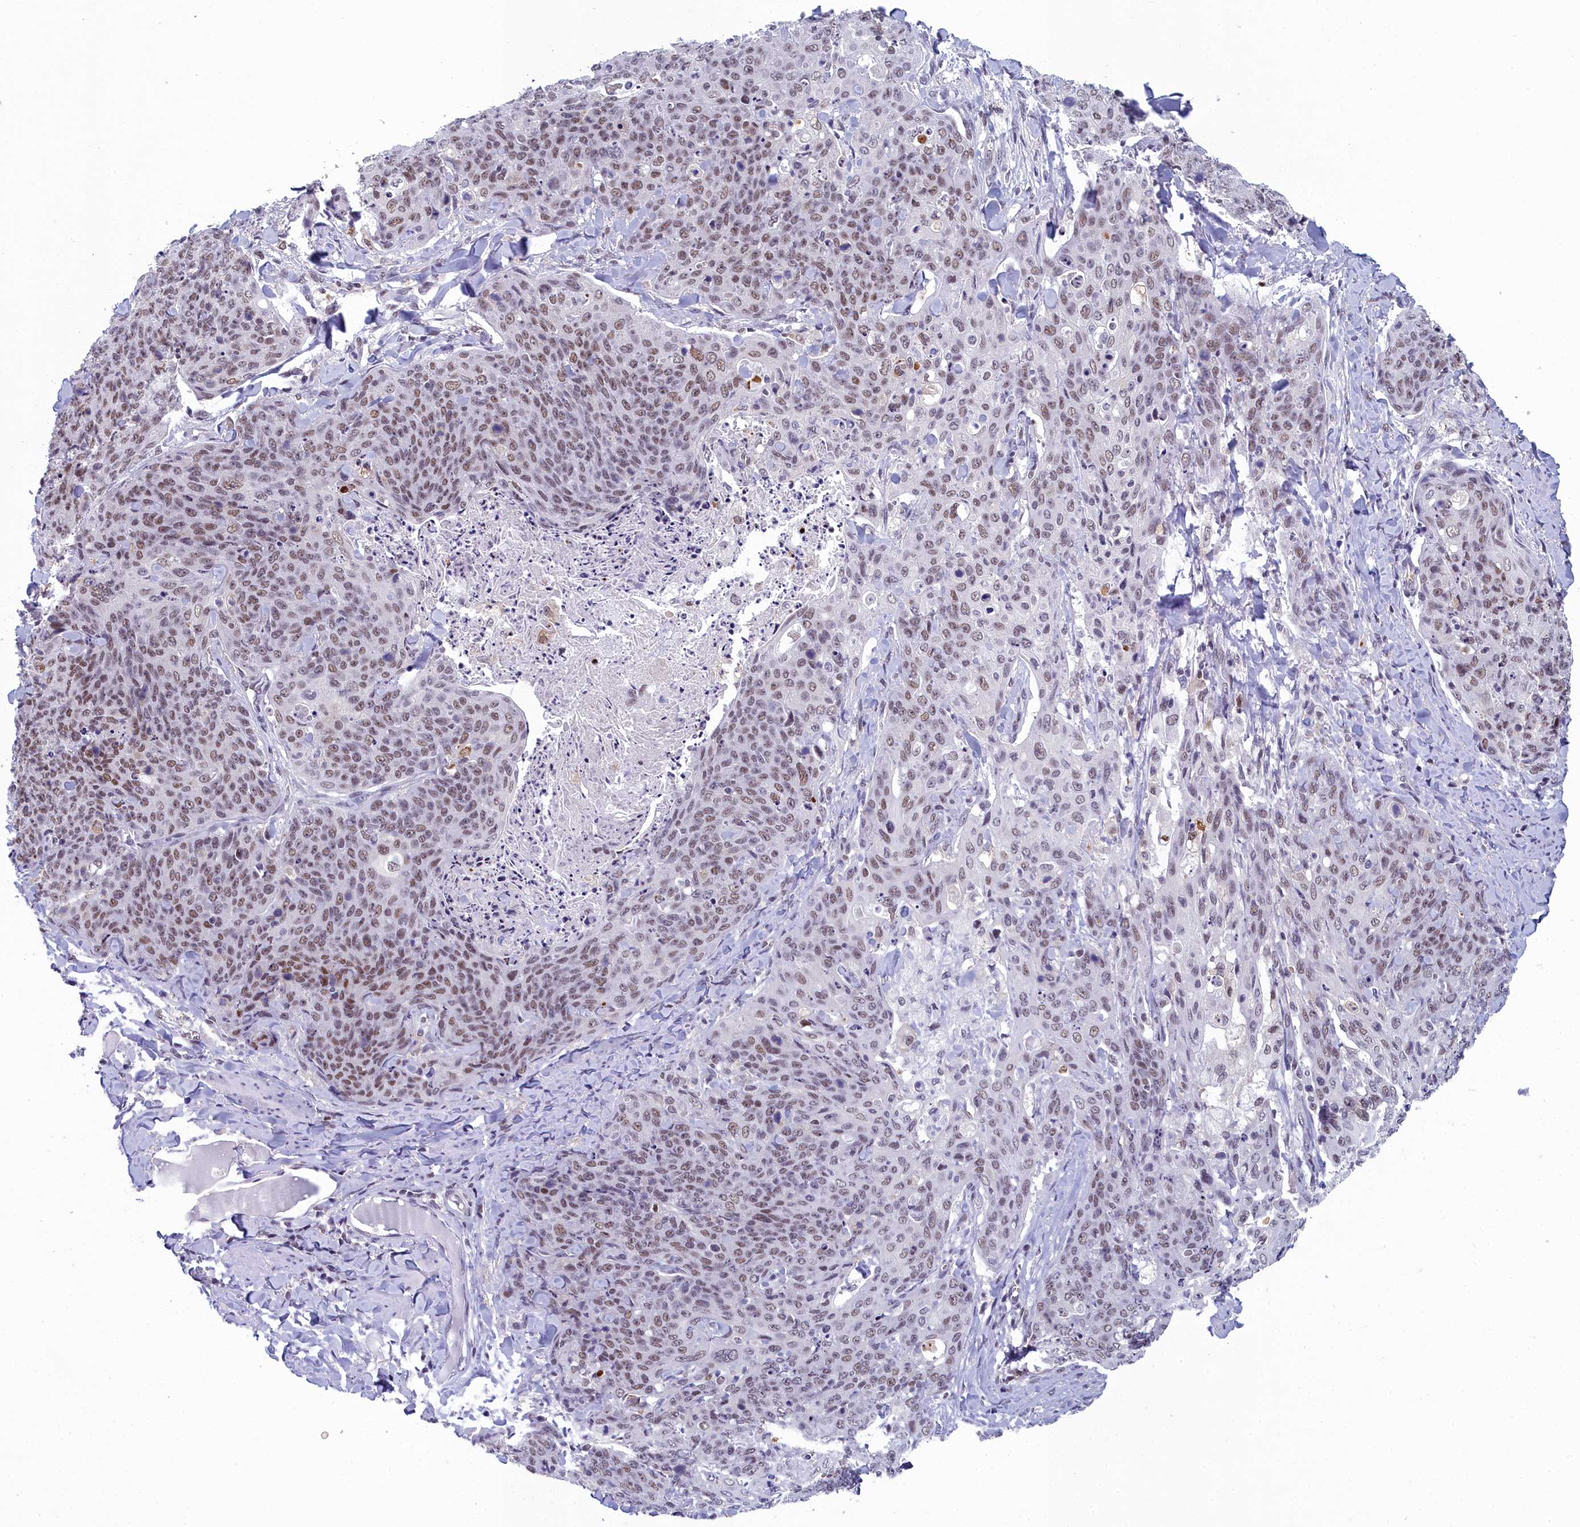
{"staining": {"intensity": "moderate", "quantity": ">75%", "location": "nuclear"}, "tissue": "skin cancer", "cell_type": "Tumor cells", "image_type": "cancer", "snomed": [{"axis": "morphology", "description": "Squamous cell carcinoma, NOS"}, {"axis": "topography", "description": "Skin"}, {"axis": "topography", "description": "Vulva"}], "caption": "Protein staining of skin cancer (squamous cell carcinoma) tissue displays moderate nuclear staining in about >75% of tumor cells.", "gene": "CCDC97", "patient": {"sex": "female", "age": 85}}